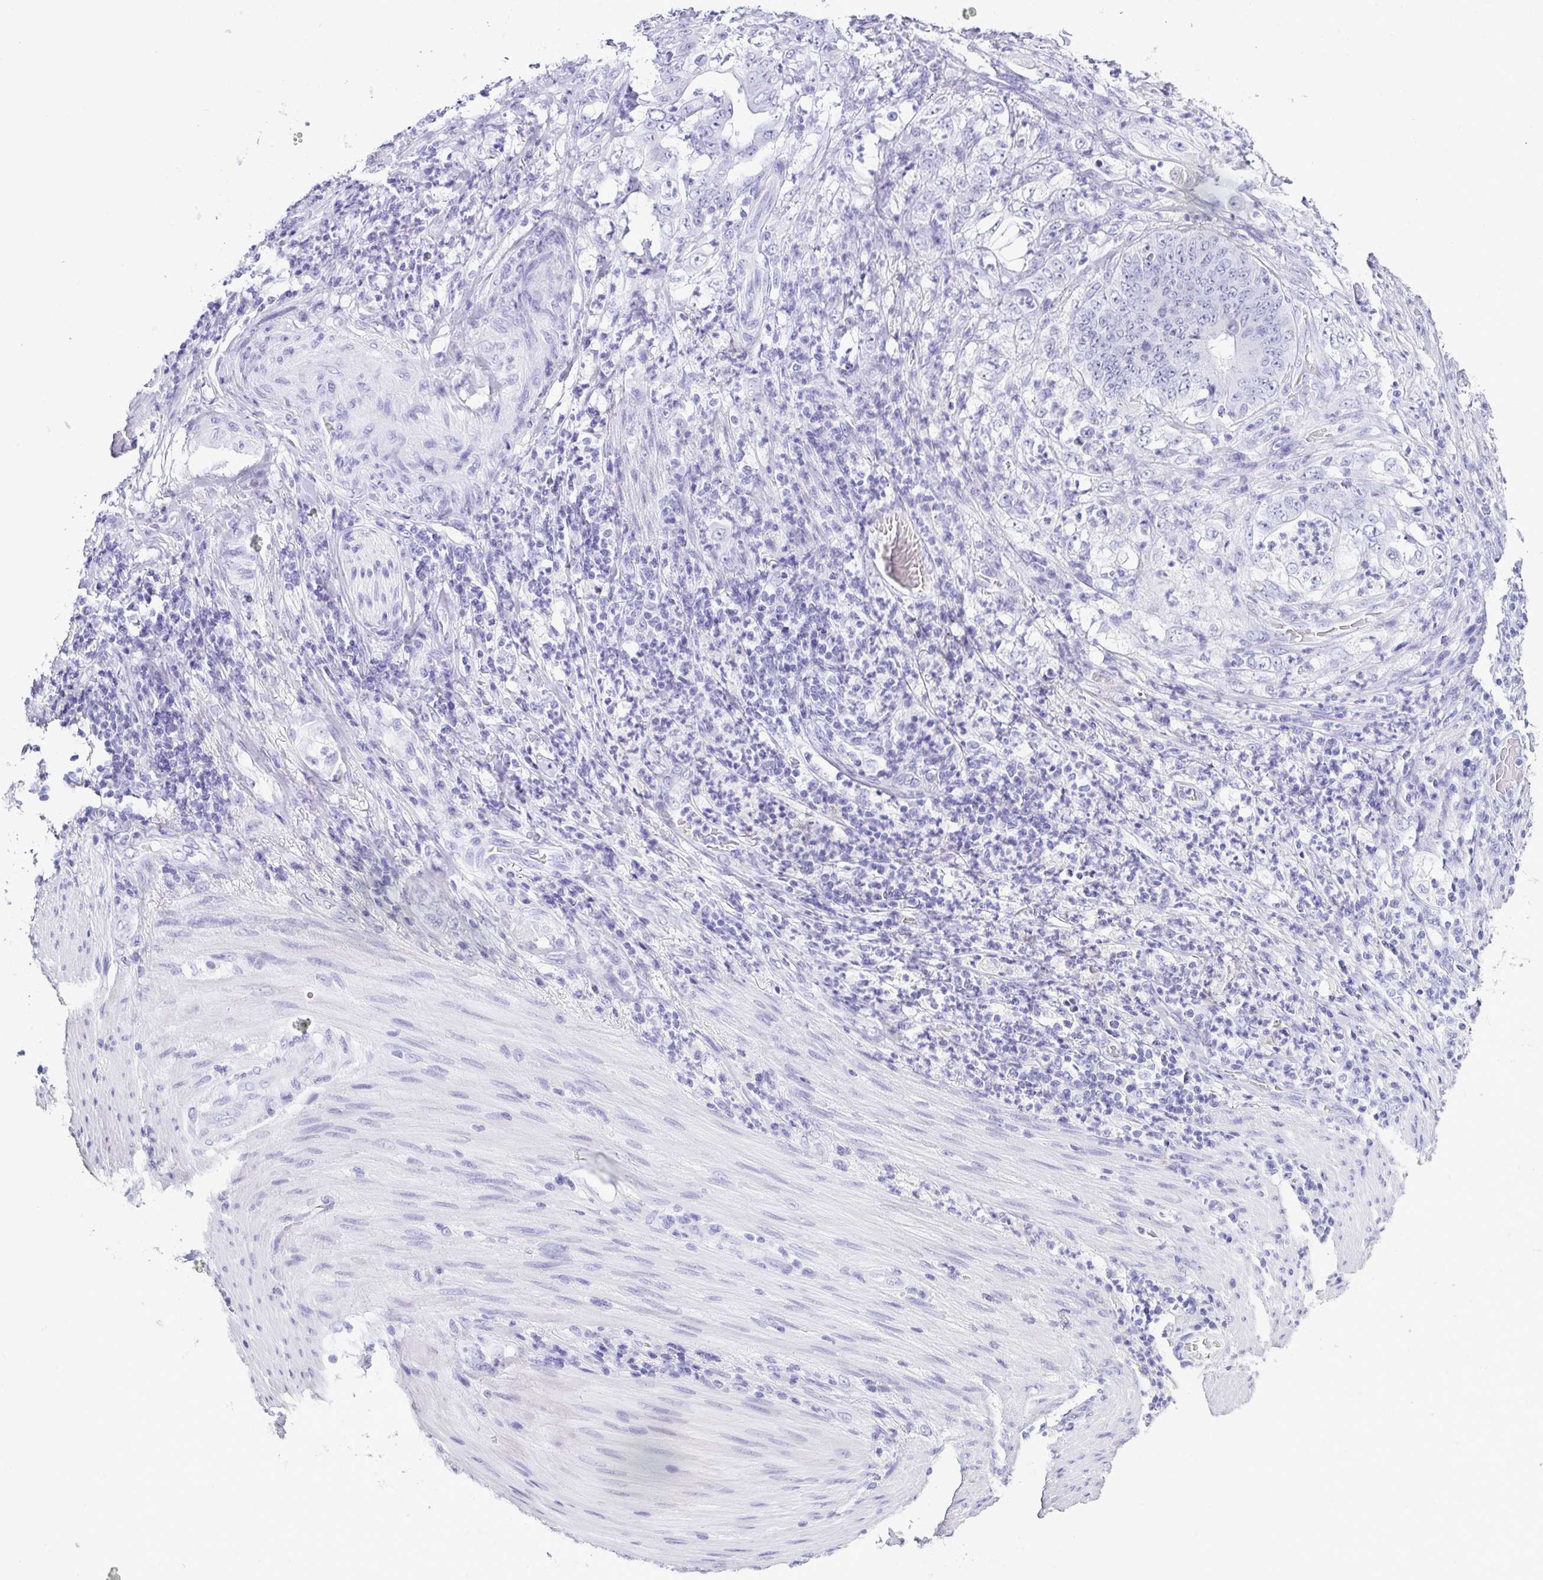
{"staining": {"intensity": "negative", "quantity": "none", "location": "none"}, "tissue": "stomach cancer", "cell_type": "Tumor cells", "image_type": "cancer", "snomed": [{"axis": "morphology", "description": "Adenocarcinoma, NOS"}, {"axis": "topography", "description": "Stomach"}], "caption": "Immunohistochemistry histopathology image of neoplastic tissue: stomach cancer (adenocarcinoma) stained with DAB (3,3'-diaminobenzidine) displays no significant protein expression in tumor cells. The staining is performed using DAB brown chromogen with nuclei counter-stained in using hematoxylin.", "gene": "SERPINB3", "patient": {"sex": "female", "age": 73}}